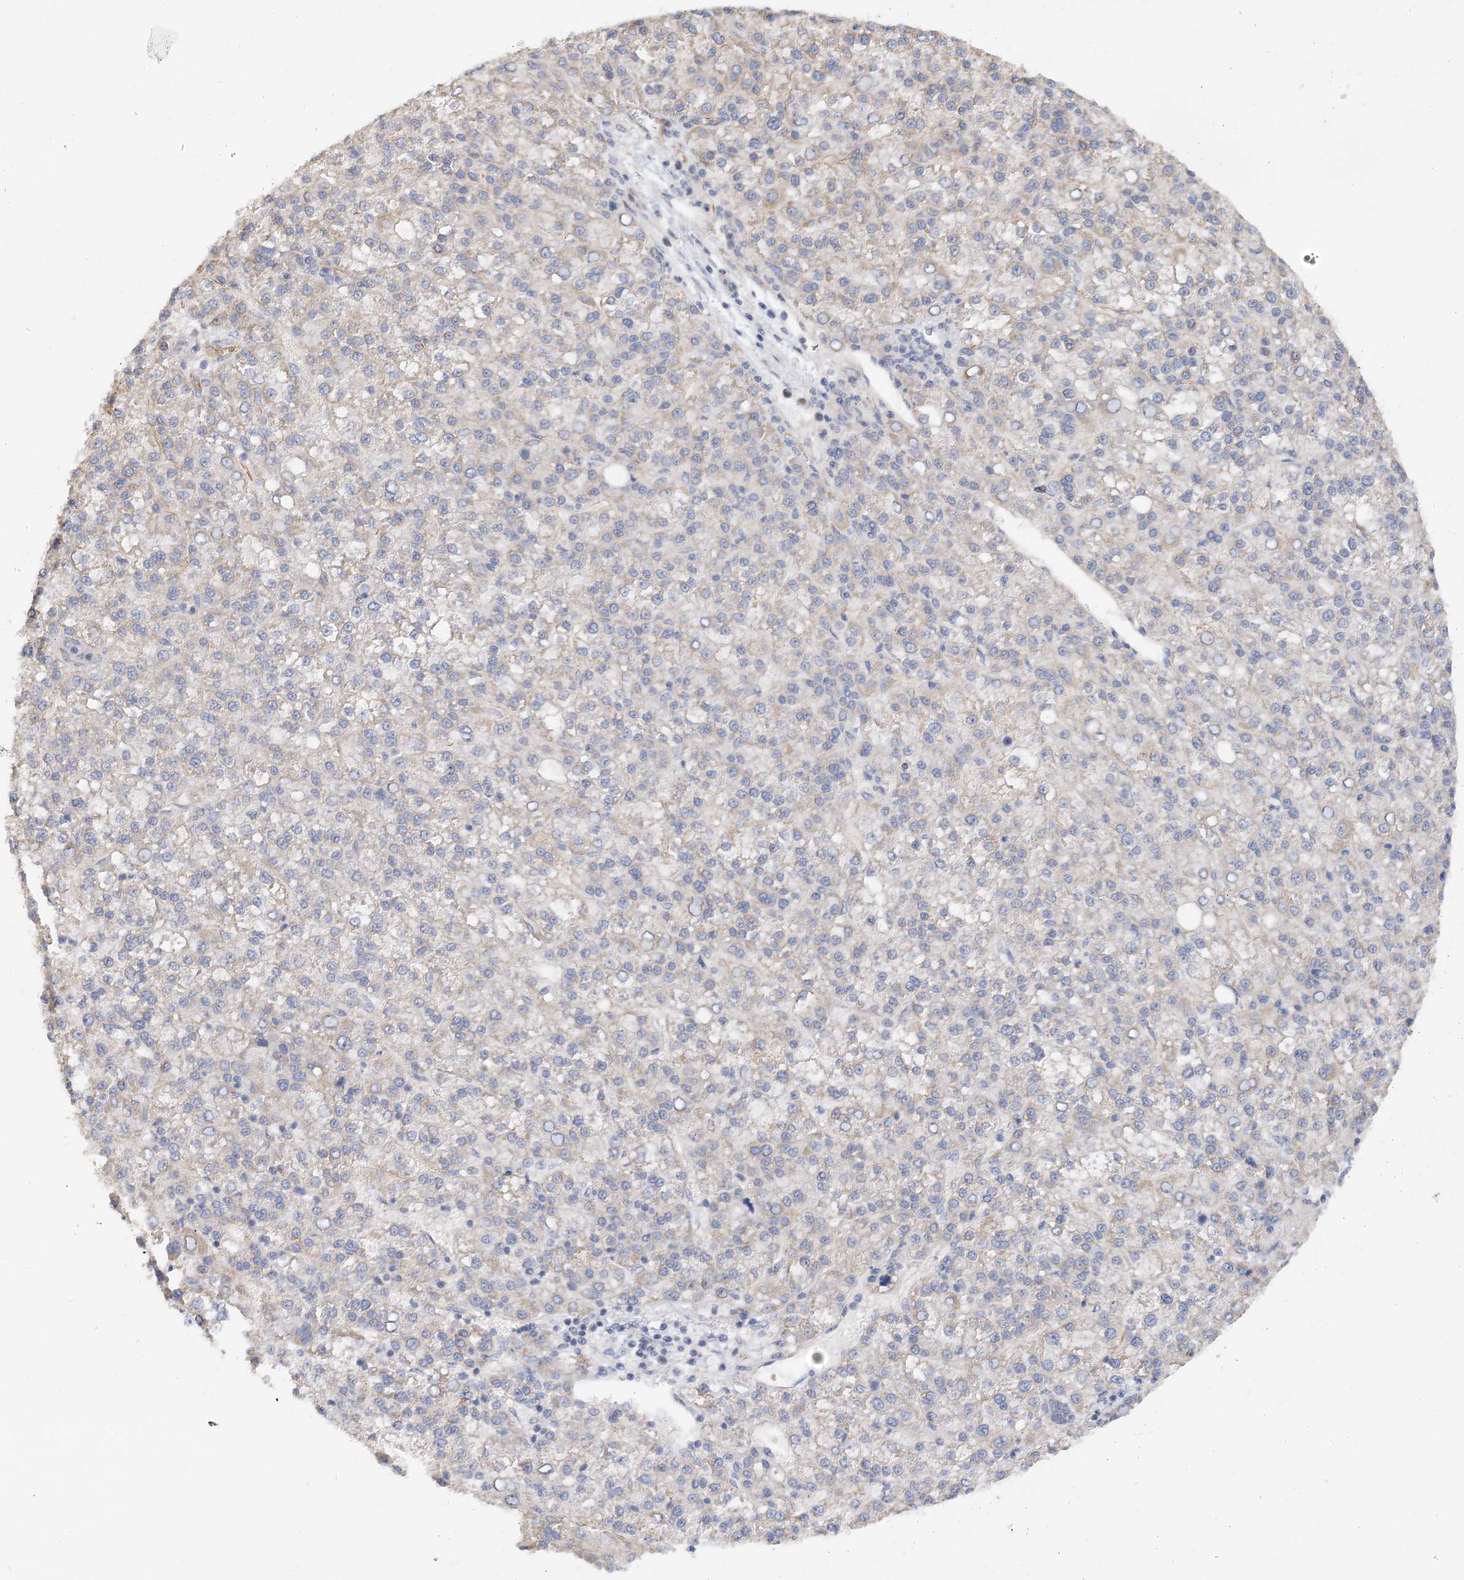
{"staining": {"intensity": "weak", "quantity": "<25%", "location": "cytoplasmic/membranous"}, "tissue": "liver cancer", "cell_type": "Tumor cells", "image_type": "cancer", "snomed": [{"axis": "morphology", "description": "Carcinoma, Hepatocellular, NOS"}, {"axis": "topography", "description": "Liver"}], "caption": "Tumor cells show no significant expression in liver hepatocellular carcinoma.", "gene": "NELL2", "patient": {"sex": "female", "age": 58}}